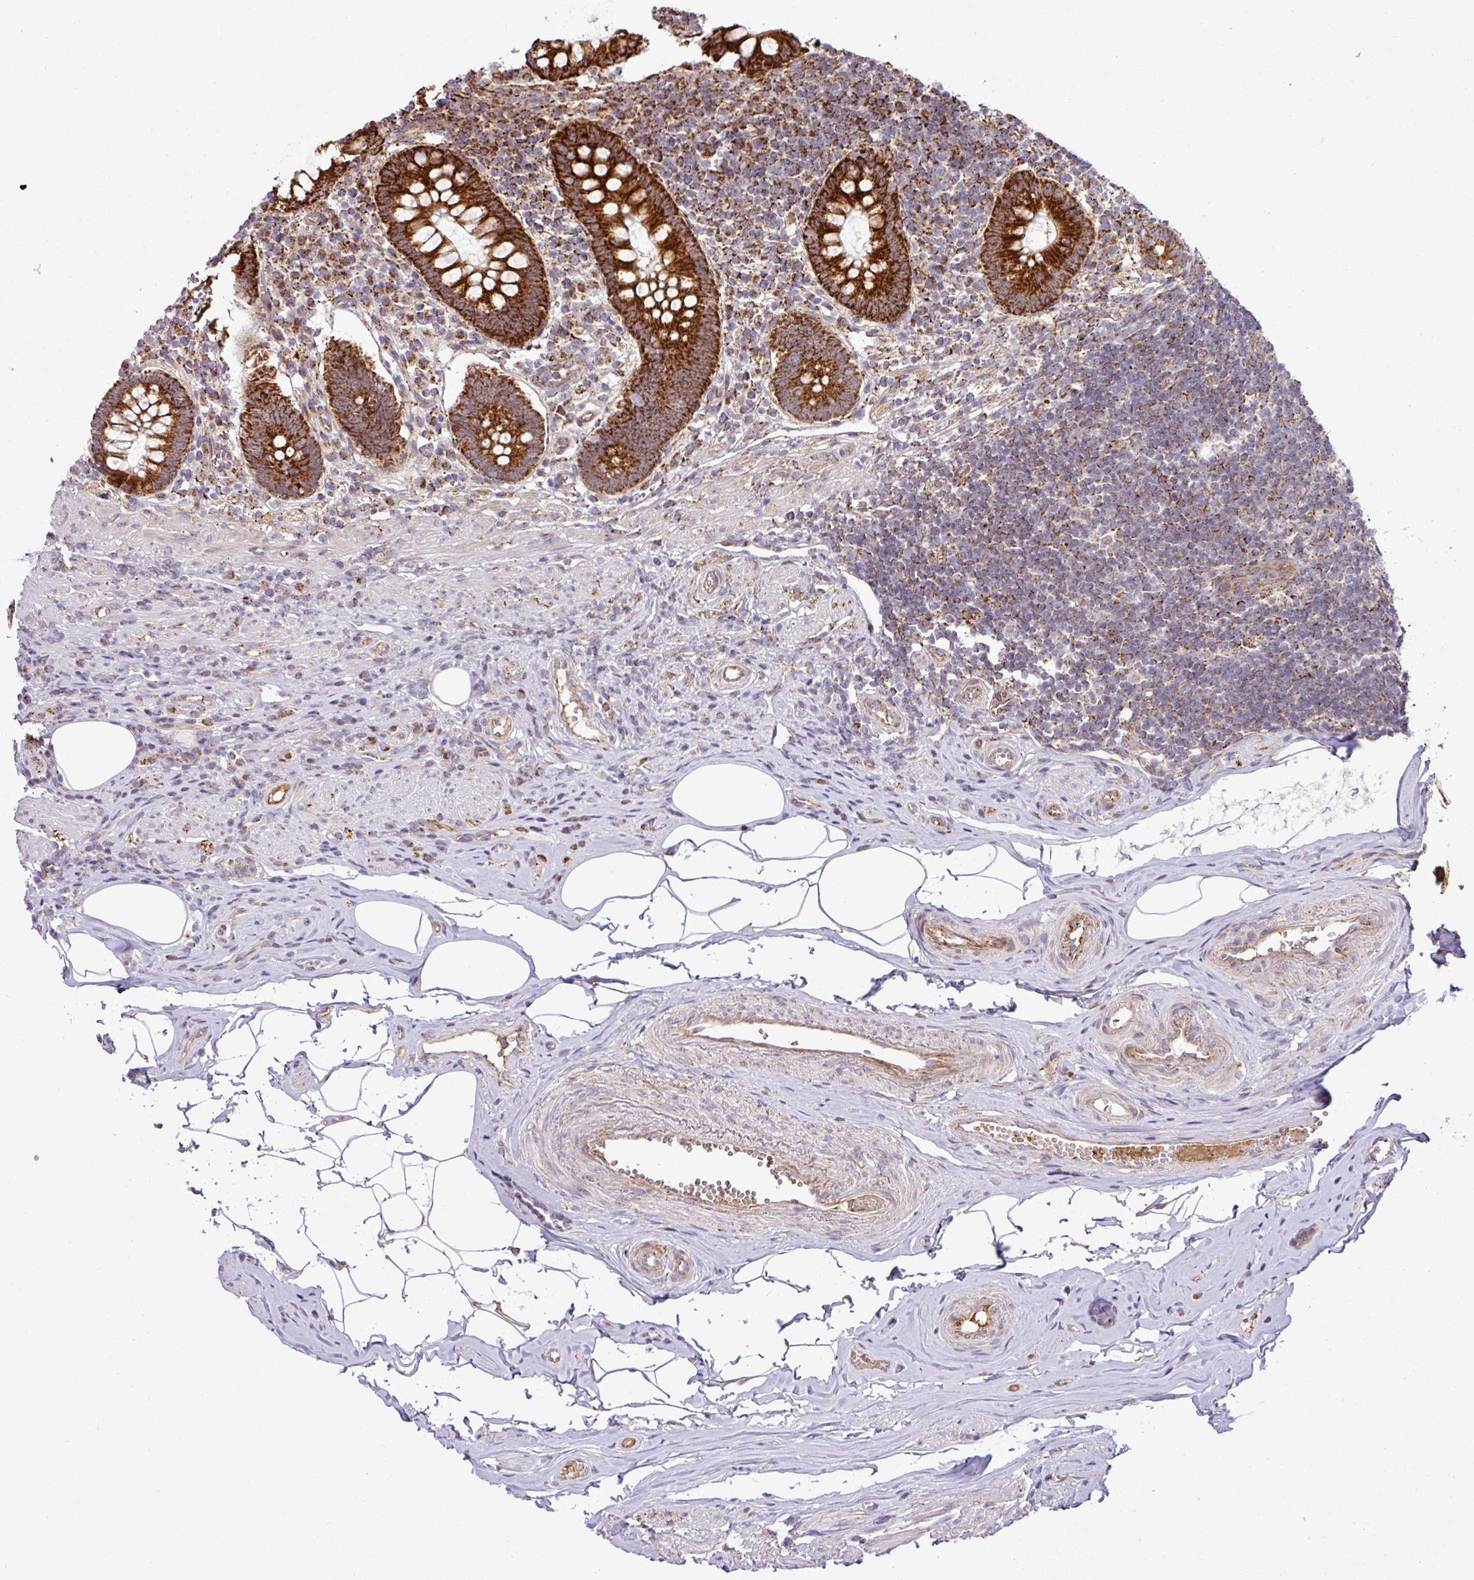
{"staining": {"intensity": "strong", "quantity": ">75%", "location": "cytoplasmic/membranous"}, "tissue": "appendix", "cell_type": "Glandular cells", "image_type": "normal", "snomed": [{"axis": "morphology", "description": "Normal tissue, NOS"}, {"axis": "topography", "description": "Appendix"}], "caption": "A high amount of strong cytoplasmic/membranous expression is present in approximately >75% of glandular cells in unremarkable appendix.", "gene": "ZNF569", "patient": {"sex": "female", "age": 56}}